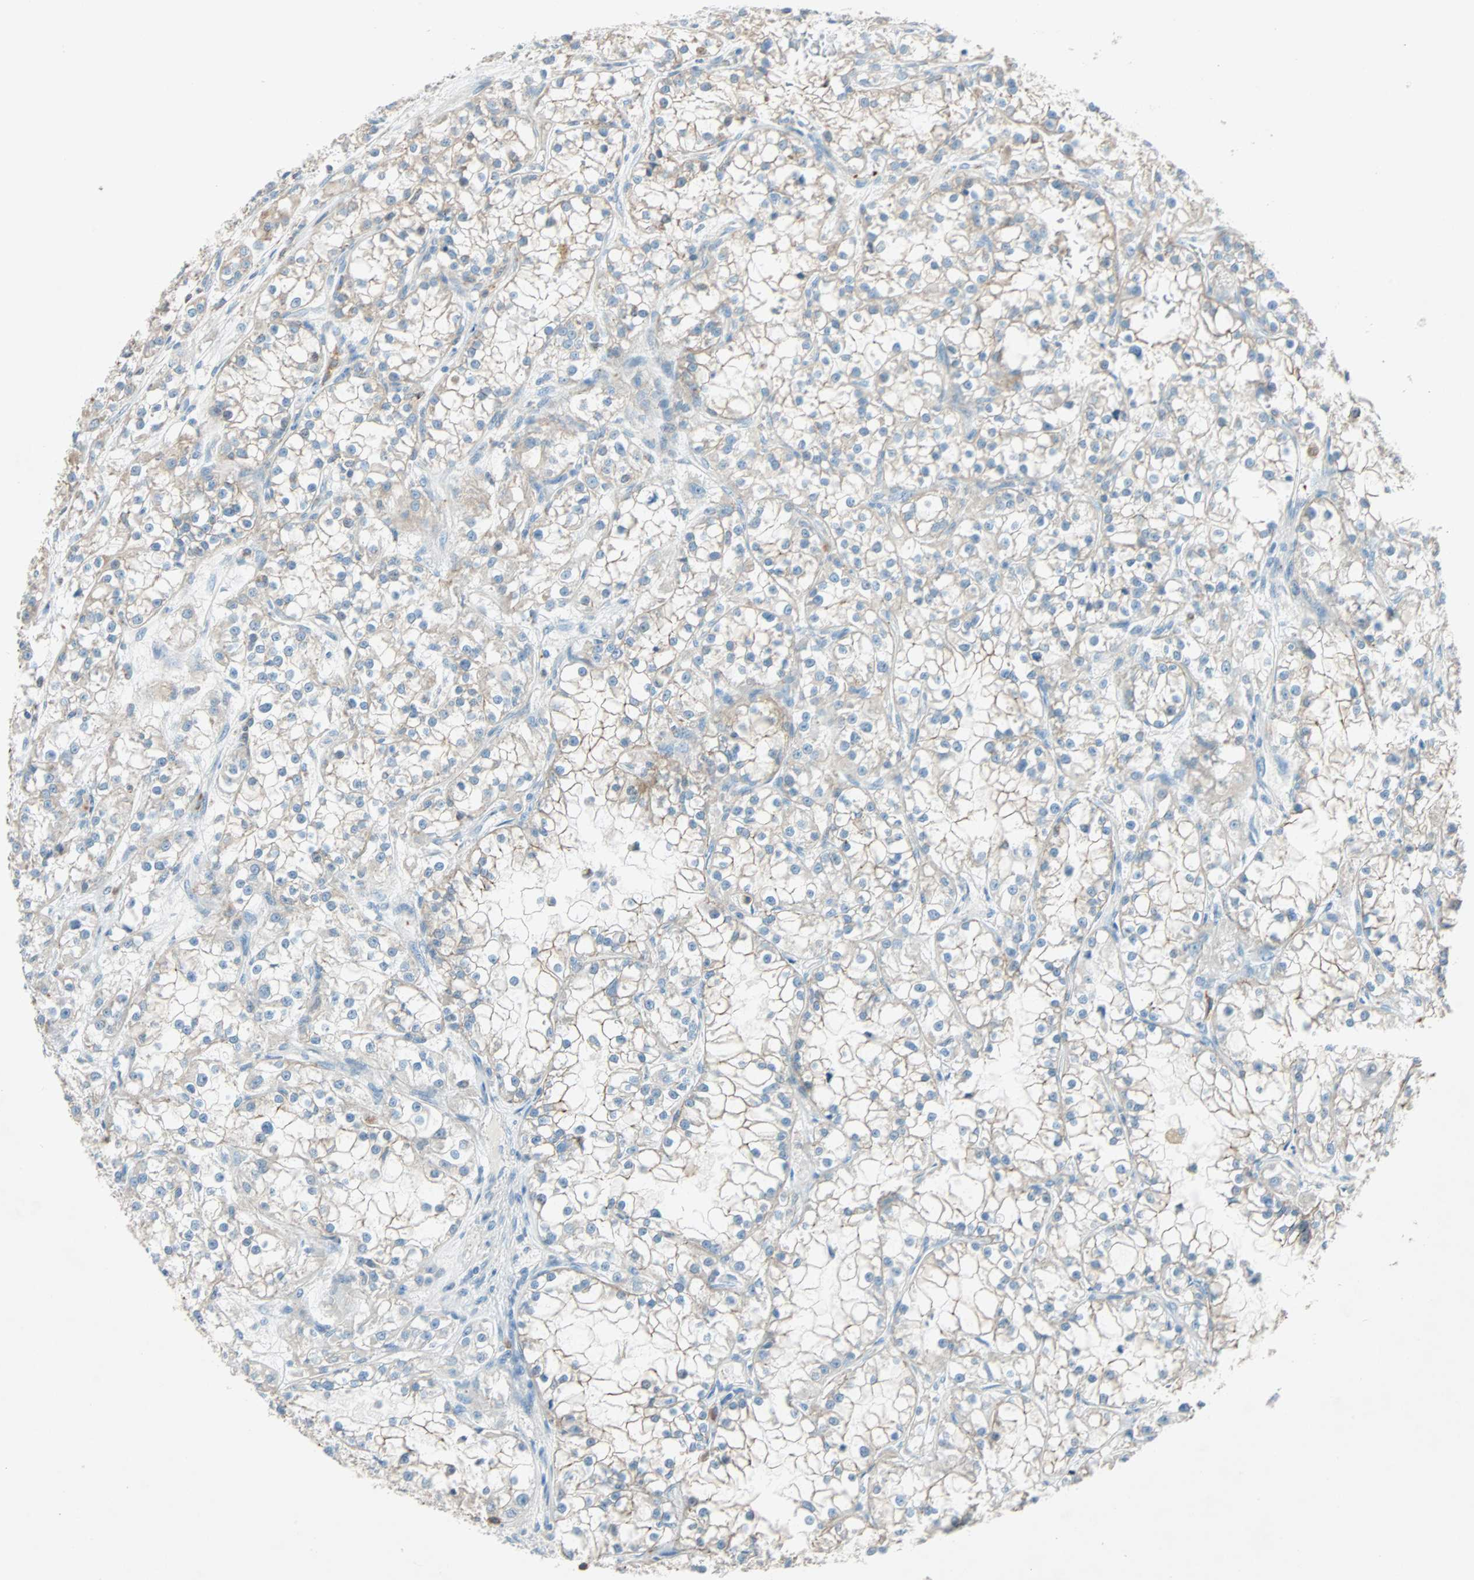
{"staining": {"intensity": "moderate", "quantity": "25%-75%", "location": "cytoplasmic/membranous"}, "tissue": "renal cancer", "cell_type": "Tumor cells", "image_type": "cancer", "snomed": [{"axis": "morphology", "description": "Adenocarcinoma, NOS"}, {"axis": "topography", "description": "Kidney"}], "caption": "Tumor cells exhibit medium levels of moderate cytoplasmic/membranous staining in about 25%-75% of cells in human renal cancer (adenocarcinoma).", "gene": "LY6G6F", "patient": {"sex": "female", "age": 52}}